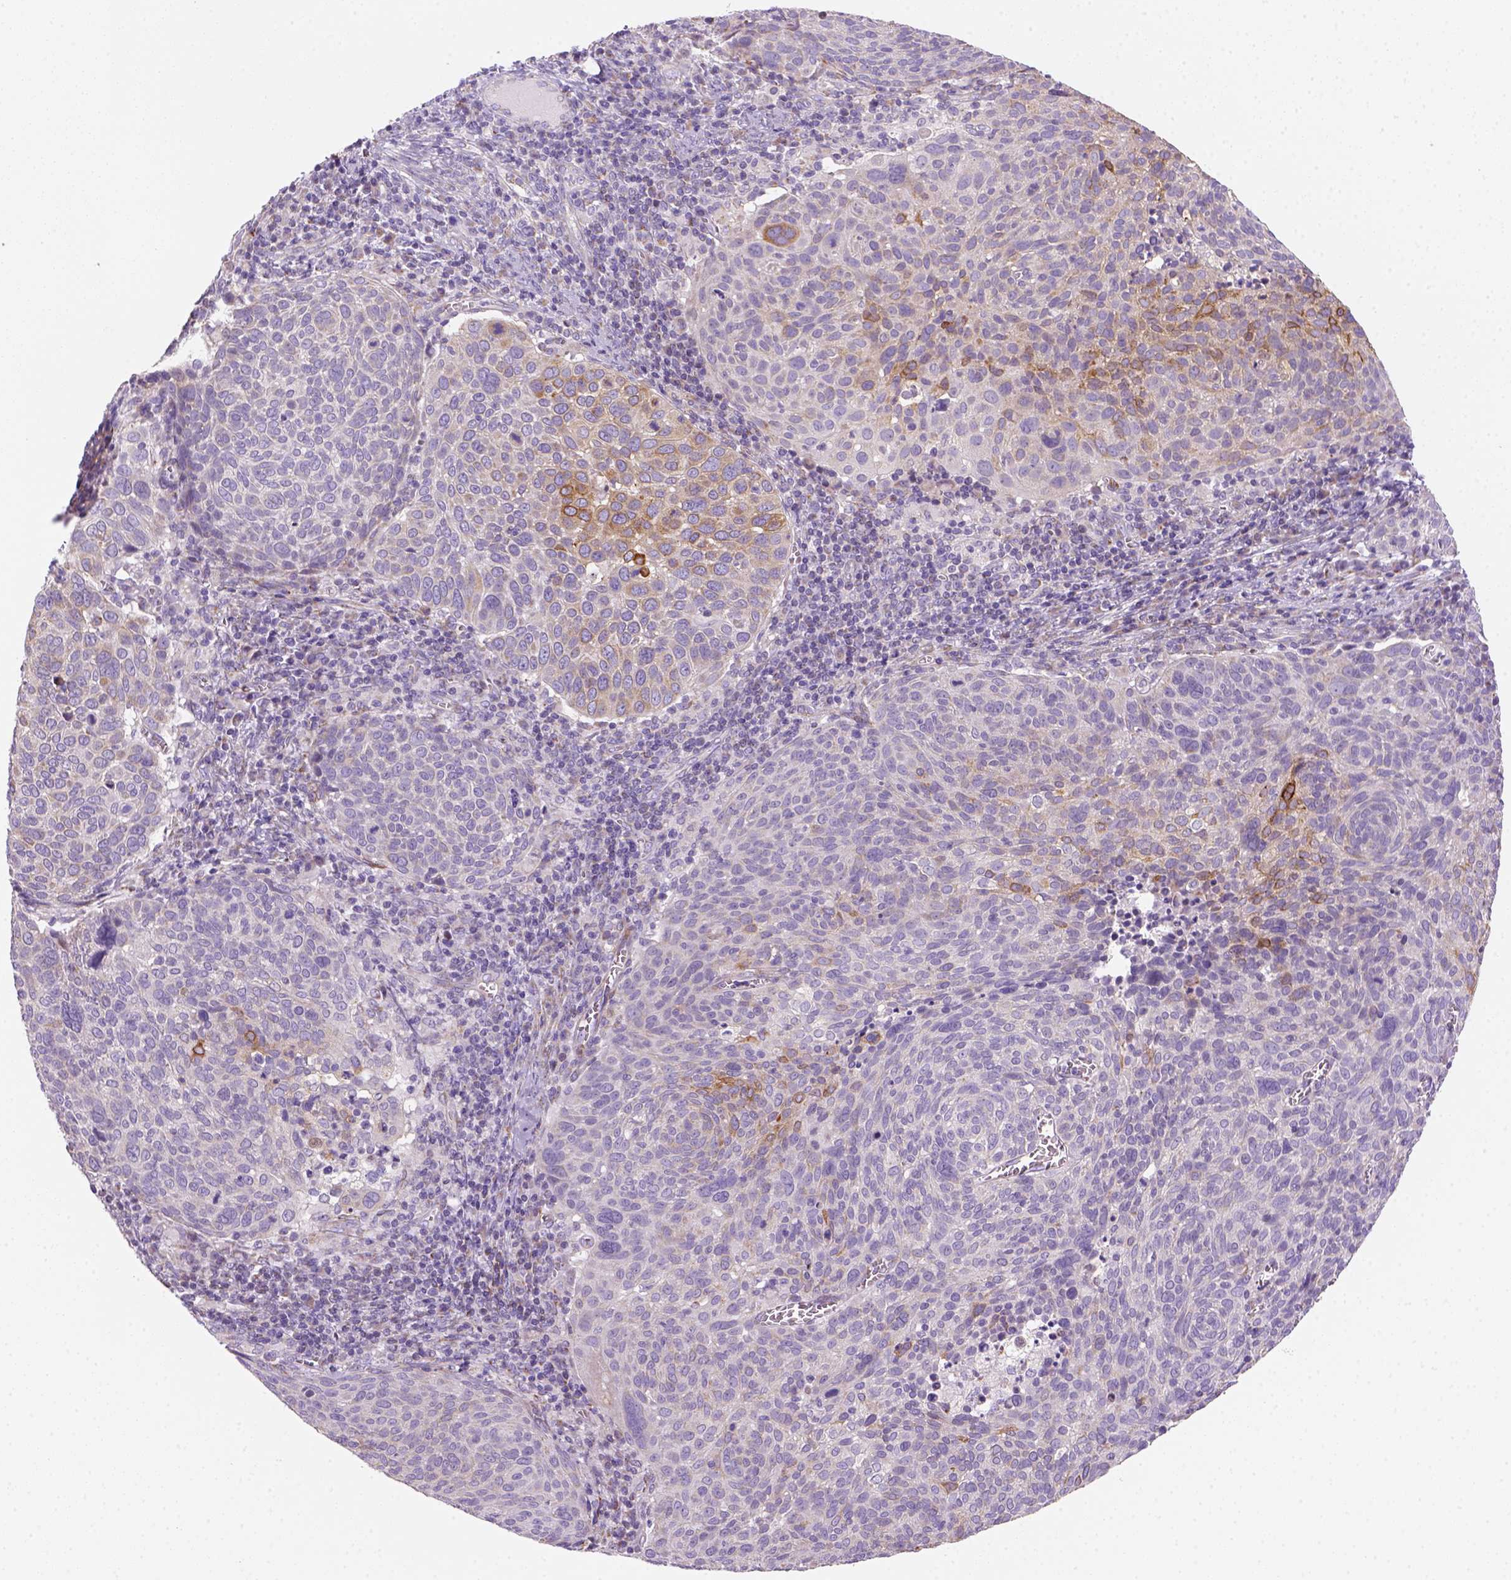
{"staining": {"intensity": "moderate", "quantity": "<25%", "location": "cytoplasmic/membranous"}, "tissue": "cervical cancer", "cell_type": "Tumor cells", "image_type": "cancer", "snomed": [{"axis": "morphology", "description": "Squamous cell carcinoma, NOS"}, {"axis": "topography", "description": "Cervix"}], "caption": "Cervical cancer (squamous cell carcinoma) was stained to show a protein in brown. There is low levels of moderate cytoplasmic/membranous positivity in approximately <25% of tumor cells. Nuclei are stained in blue.", "gene": "CES2", "patient": {"sex": "female", "age": 39}}